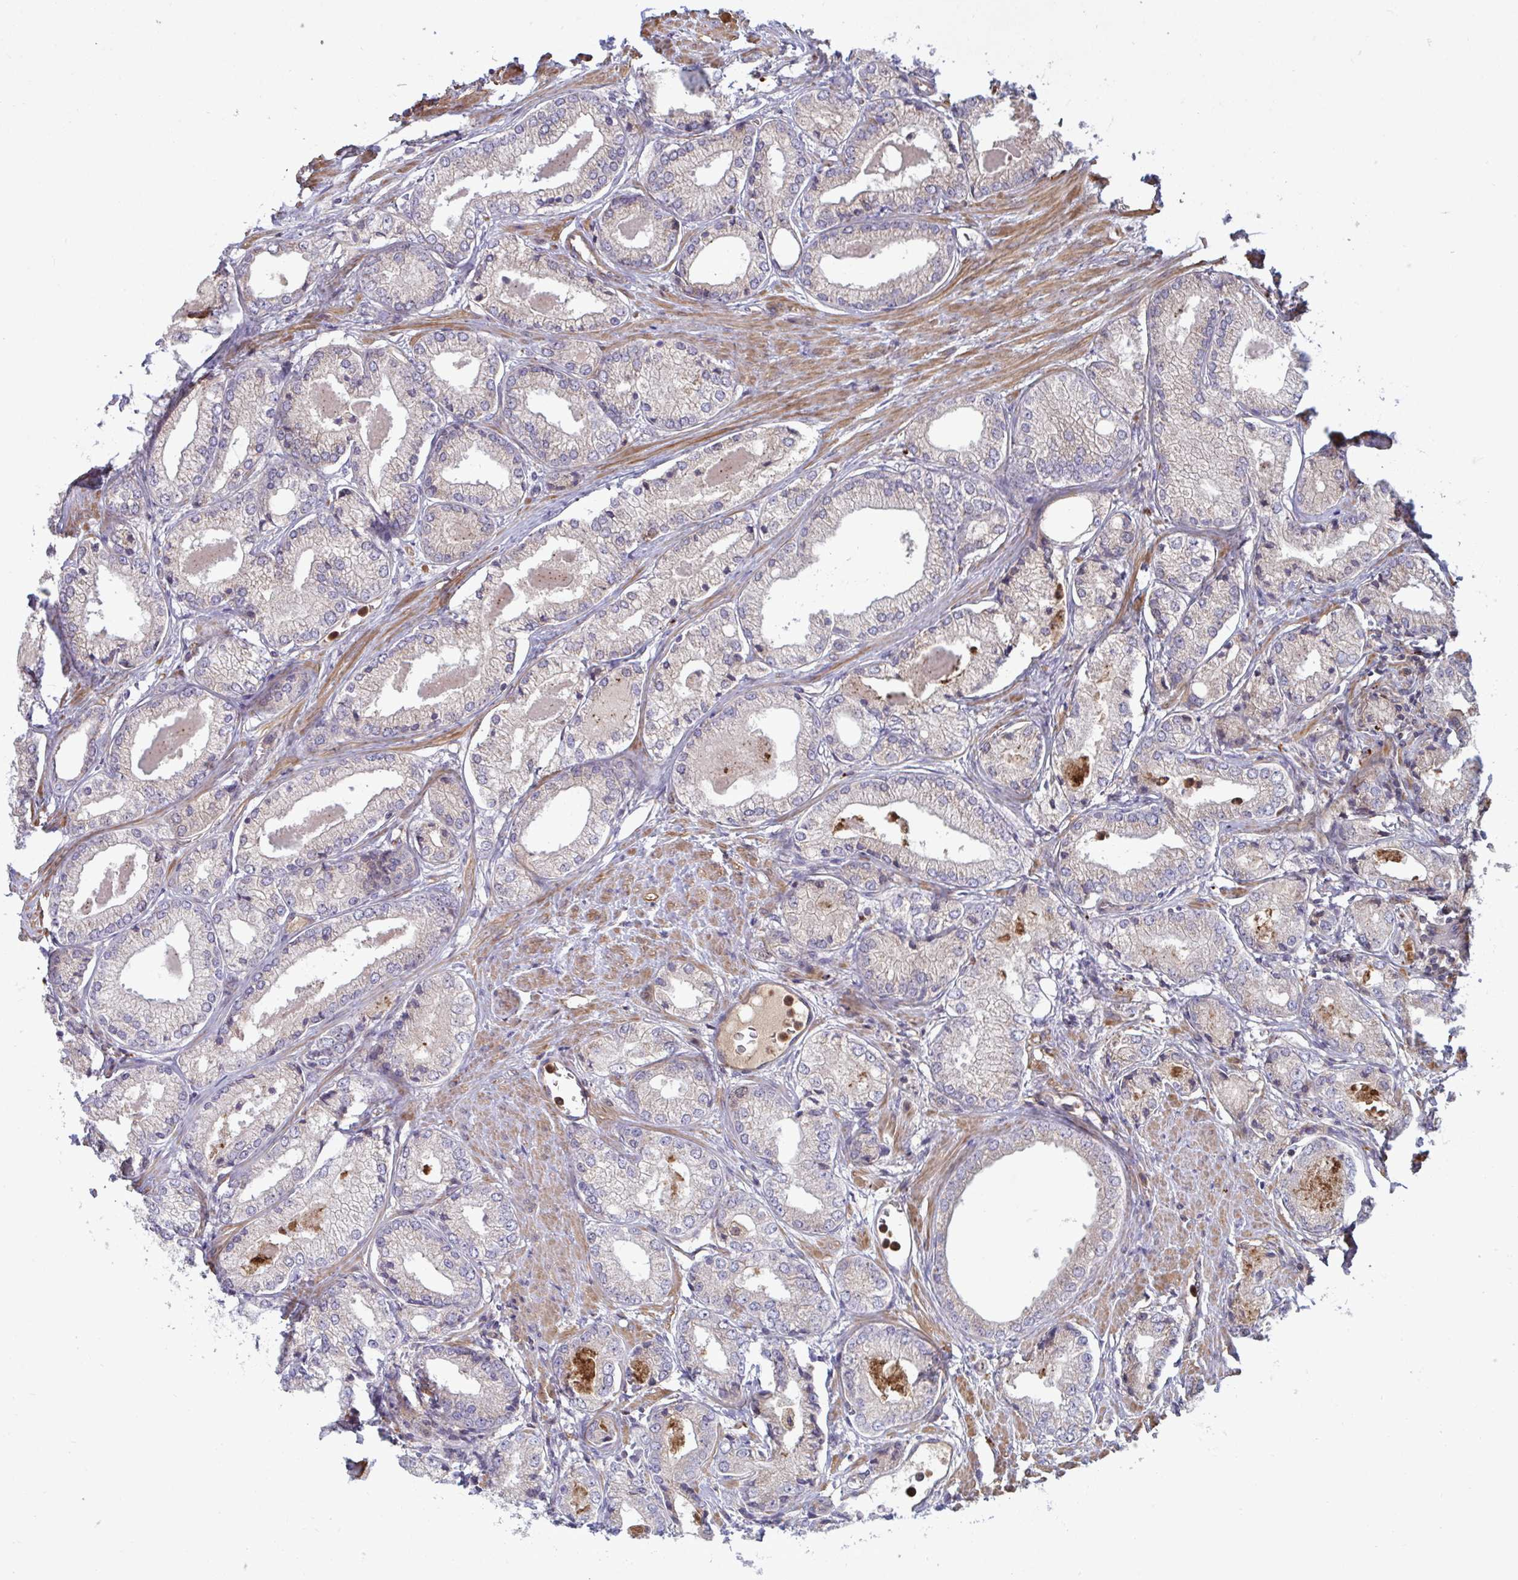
{"staining": {"intensity": "negative", "quantity": "none", "location": "none"}, "tissue": "prostate cancer", "cell_type": "Tumor cells", "image_type": "cancer", "snomed": [{"axis": "morphology", "description": "Adenocarcinoma, NOS"}, {"axis": "morphology", "description": "Adenocarcinoma, Low grade"}, {"axis": "topography", "description": "Prostate"}], "caption": "Tumor cells are negative for protein expression in human adenocarcinoma (prostate).", "gene": "IL1R1", "patient": {"sex": "male", "age": 68}}